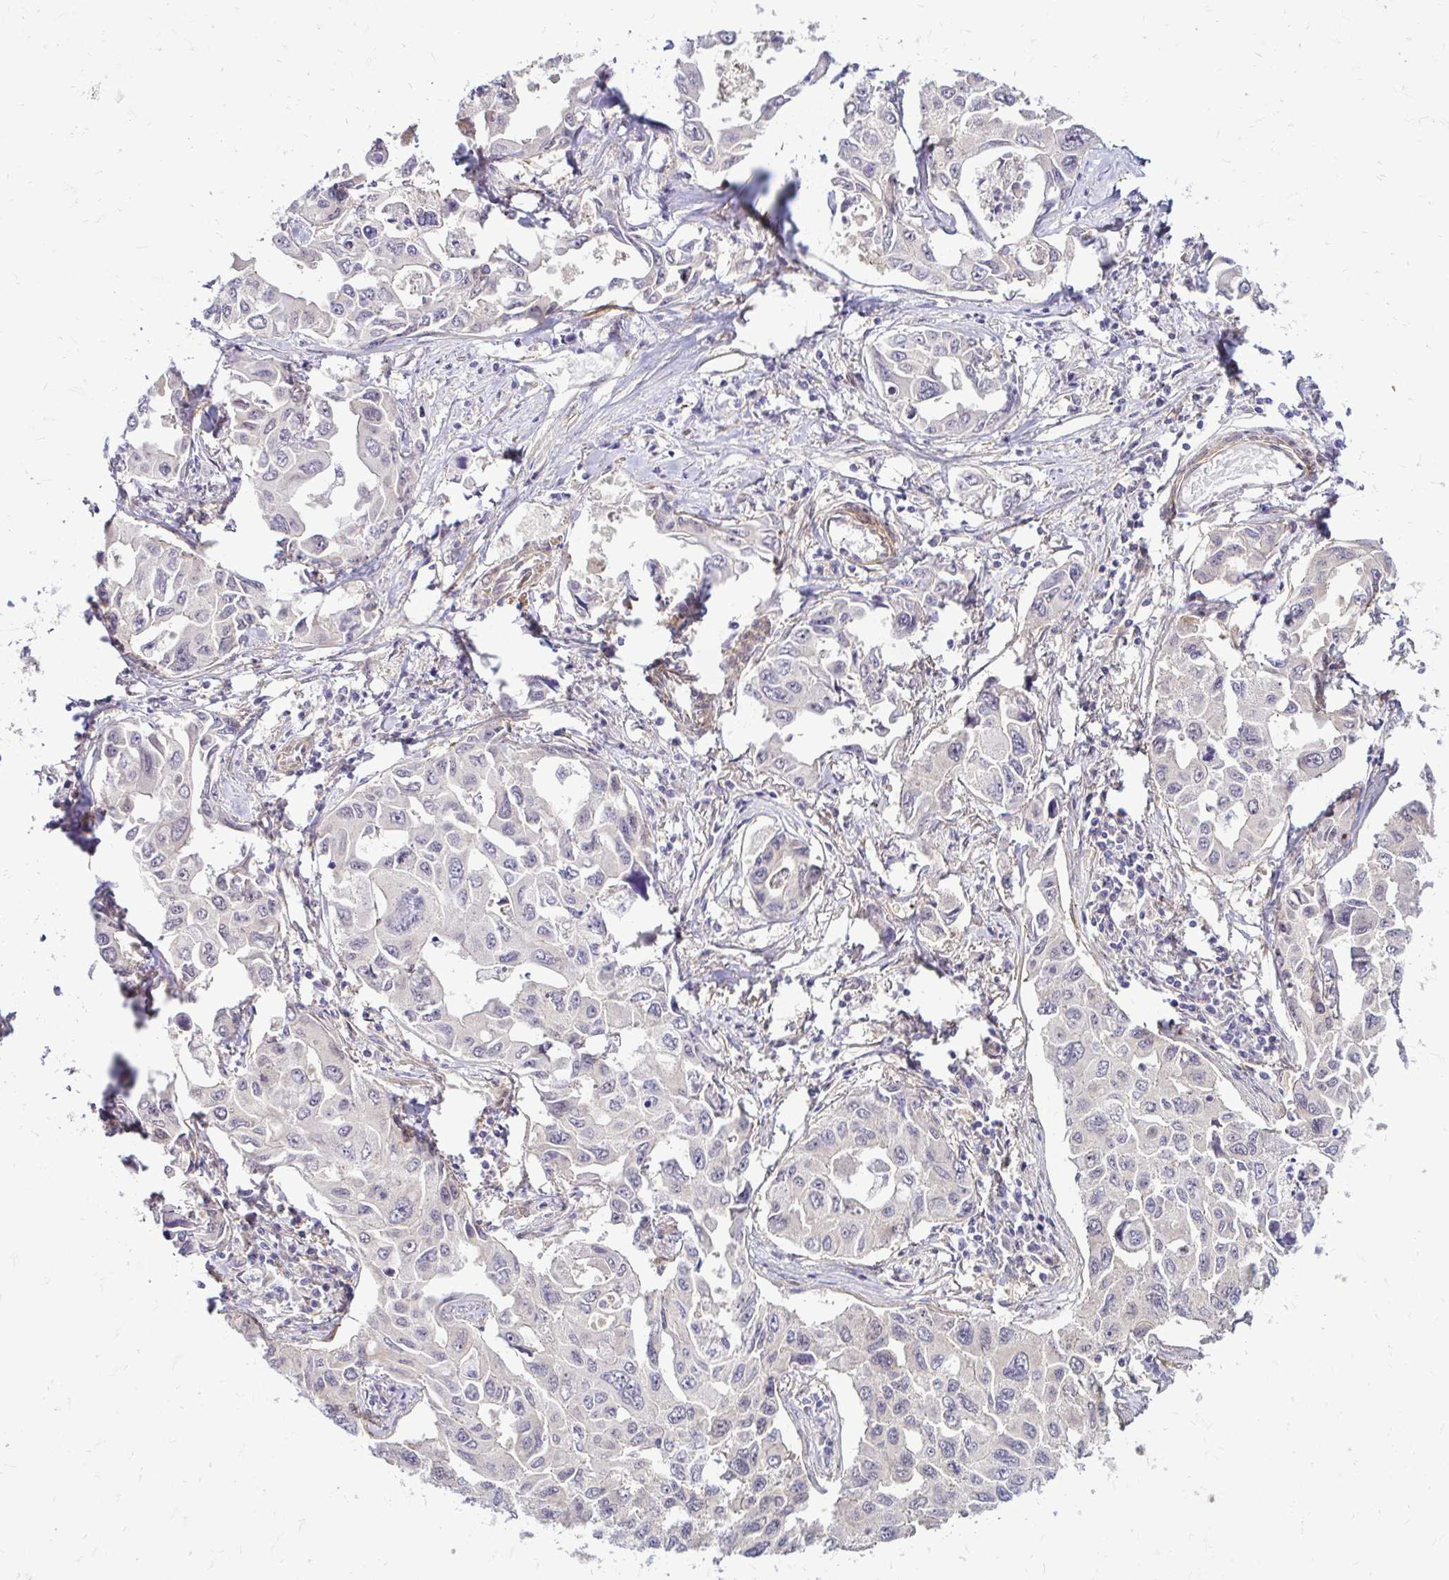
{"staining": {"intensity": "negative", "quantity": "none", "location": "none"}, "tissue": "lung cancer", "cell_type": "Tumor cells", "image_type": "cancer", "snomed": [{"axis": "morphology", "description": "Adenocarcinoma, NOS"}, {"axis": "topography", "description": "Lung"}], "caption": "Lung cancer (adenocarcinoma) was stained to show a protein in brown. There is no significant staining in tumor cells. The staining was performed using DAB (3,3'-diaminobenzidine) to visualize the protein expression in brown, while the nuclei were stained in blue with hematoxylin (Magnification: 20x).", "gene": "YAP1", "patient": {"sex": "male", "age": 64}}